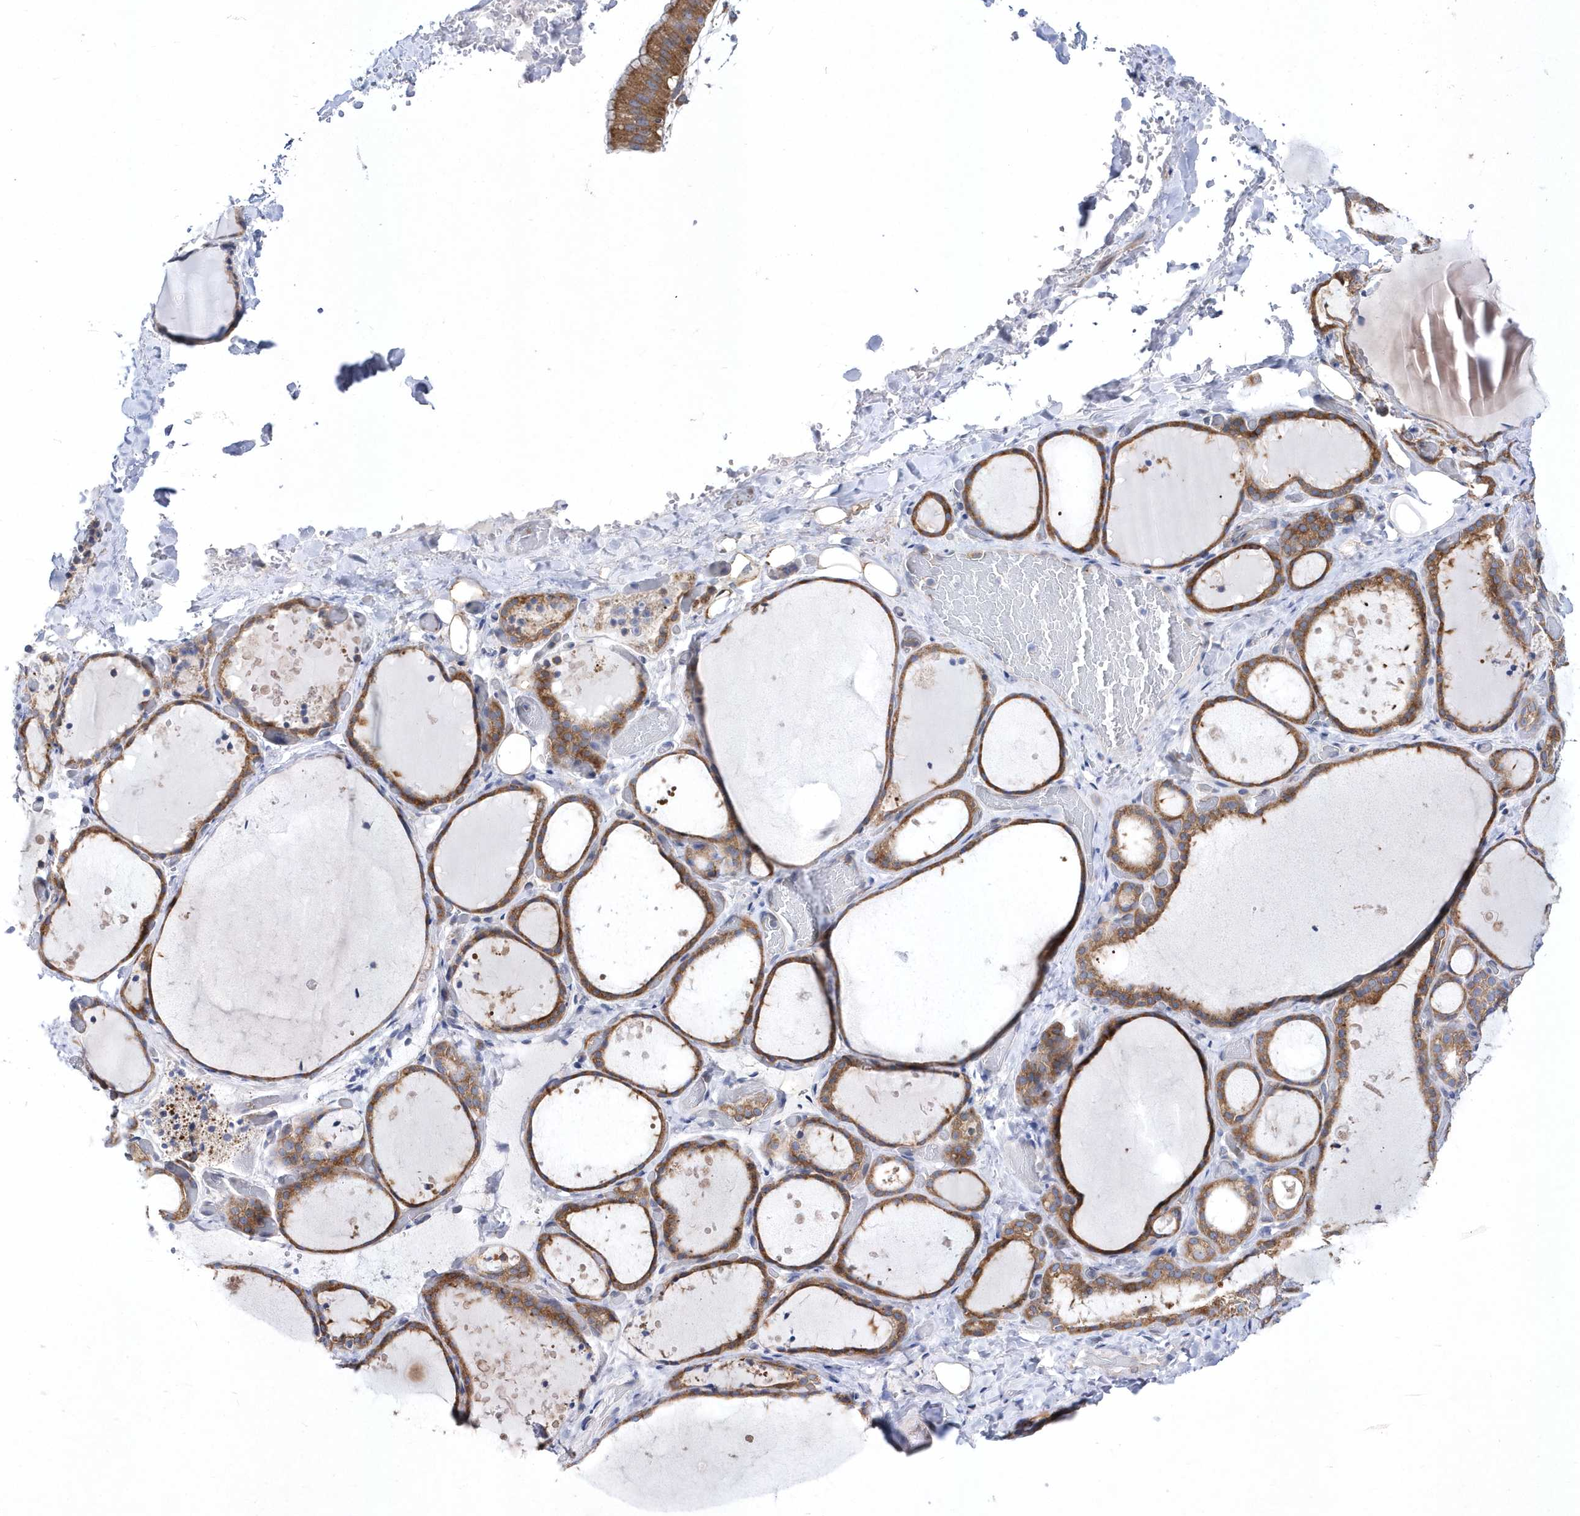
{"staining": {"intensity": "moderate", "quantity": ">75%", "location": "cytoplasmic/membranous"}, "tissue": "thyroid gland", "cell_type": "Glandular cells", "image_type": "normal", "snomed": [{"axis": "morphology", "description": "Normal tissue, NOS"}, {"axis": "topography", "description": "Thyroid gland"}], "caption": "Protein expression analysis of benign thyroid gland demonstrates moderate cytoplasmic/membranous staining in approximately >75% of glandular cells.", "gene": "JKAMP", "patient": {"sex": "female", "age": 44}}